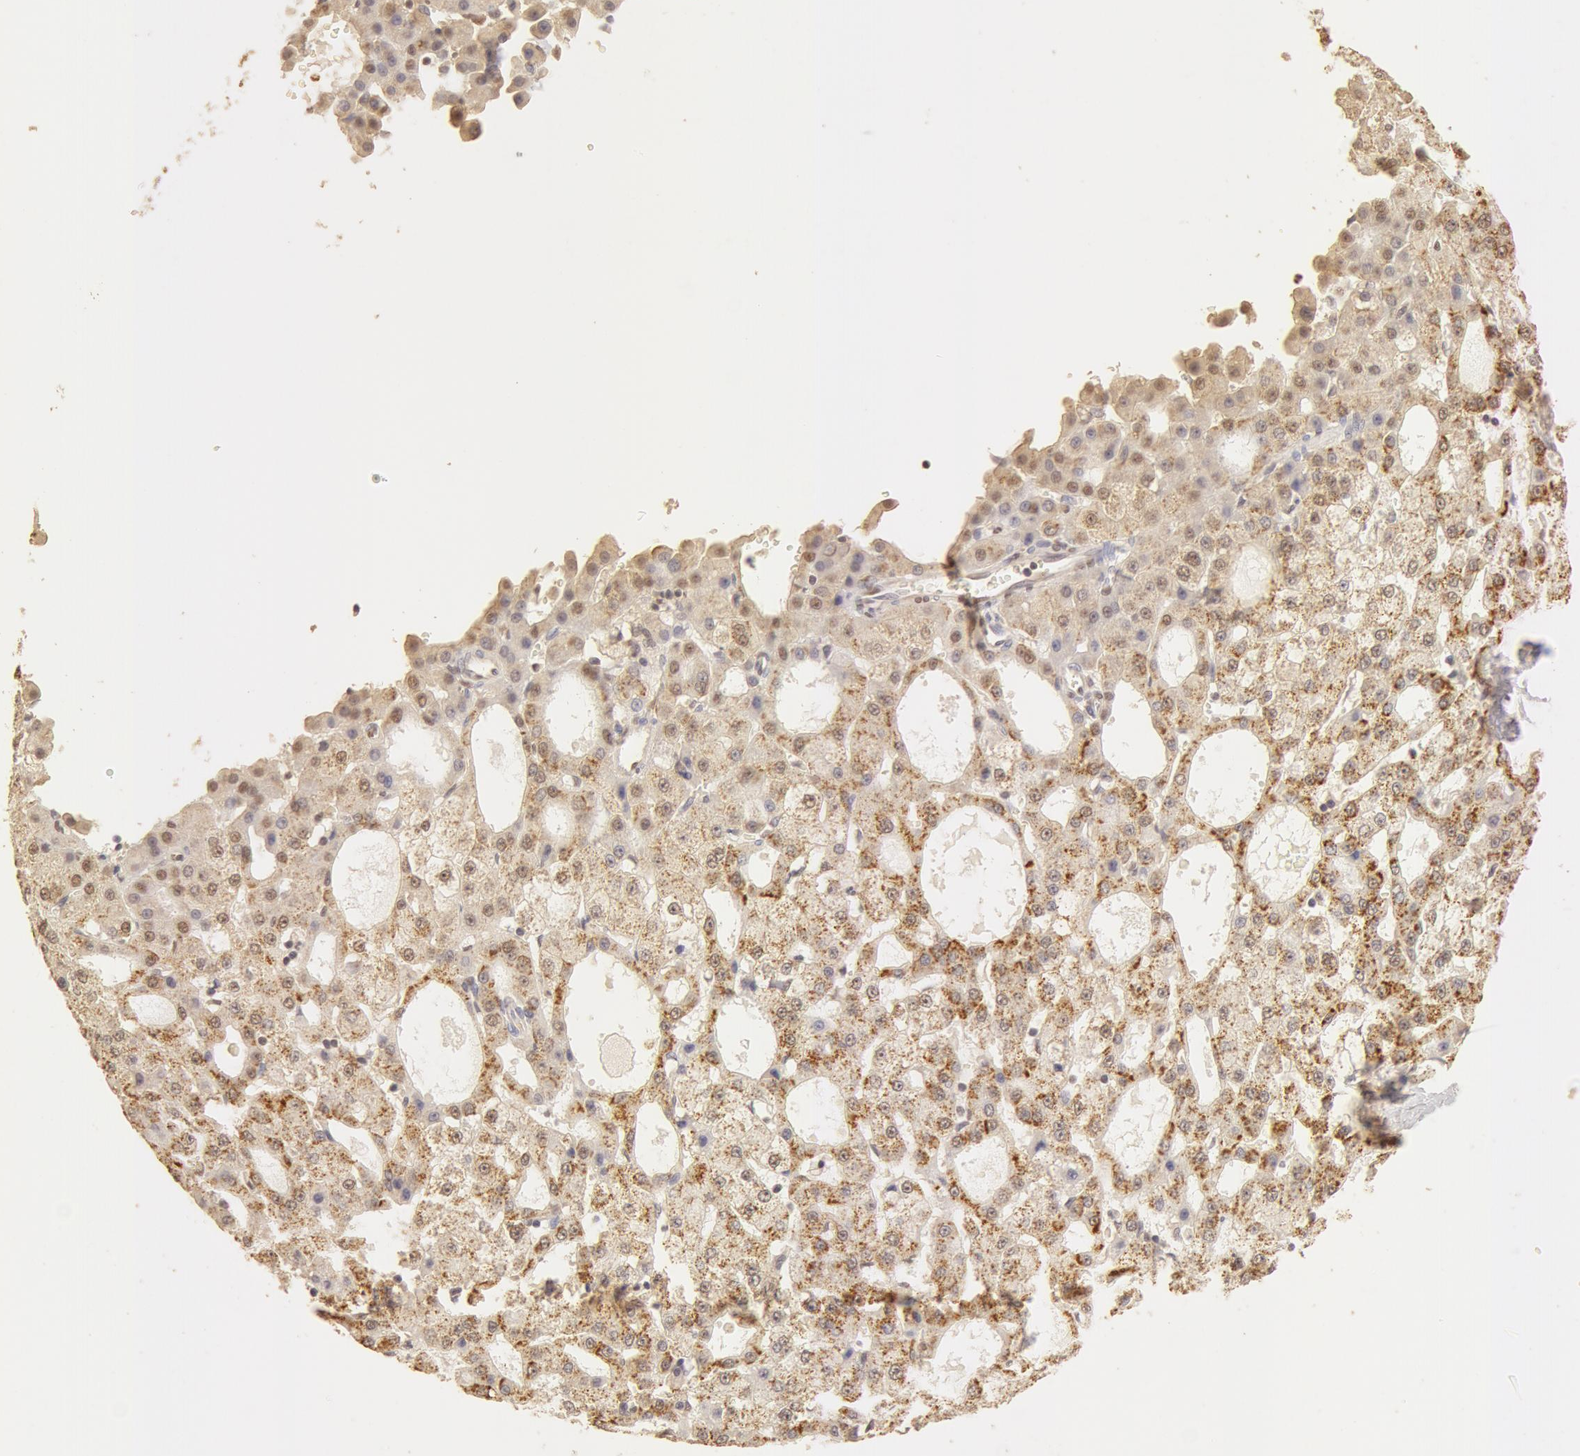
{"staining": {"intensity": "moderate", "quantity": ">75%", "location": "cytoplasmic/membranous,nuclear"}, "tissue": "liver cancer", "cell_type": "Tumor cells", "image_type": "cancer", "snomed": [{"axis": "morphology", "description": "Carcinoma, Hepatocellular, NOS"}, {"axis": "topography", "description": "Liver"}], "caption": "There is medium levels of moderate cytoplasmic/membranous and nuclear staining in tumor cells of liver cancer, as demonstrated by immunohistochemical staining (brown color).", "gene": "SNRNP70", "patient": {"sex": "male", "age": 47}}